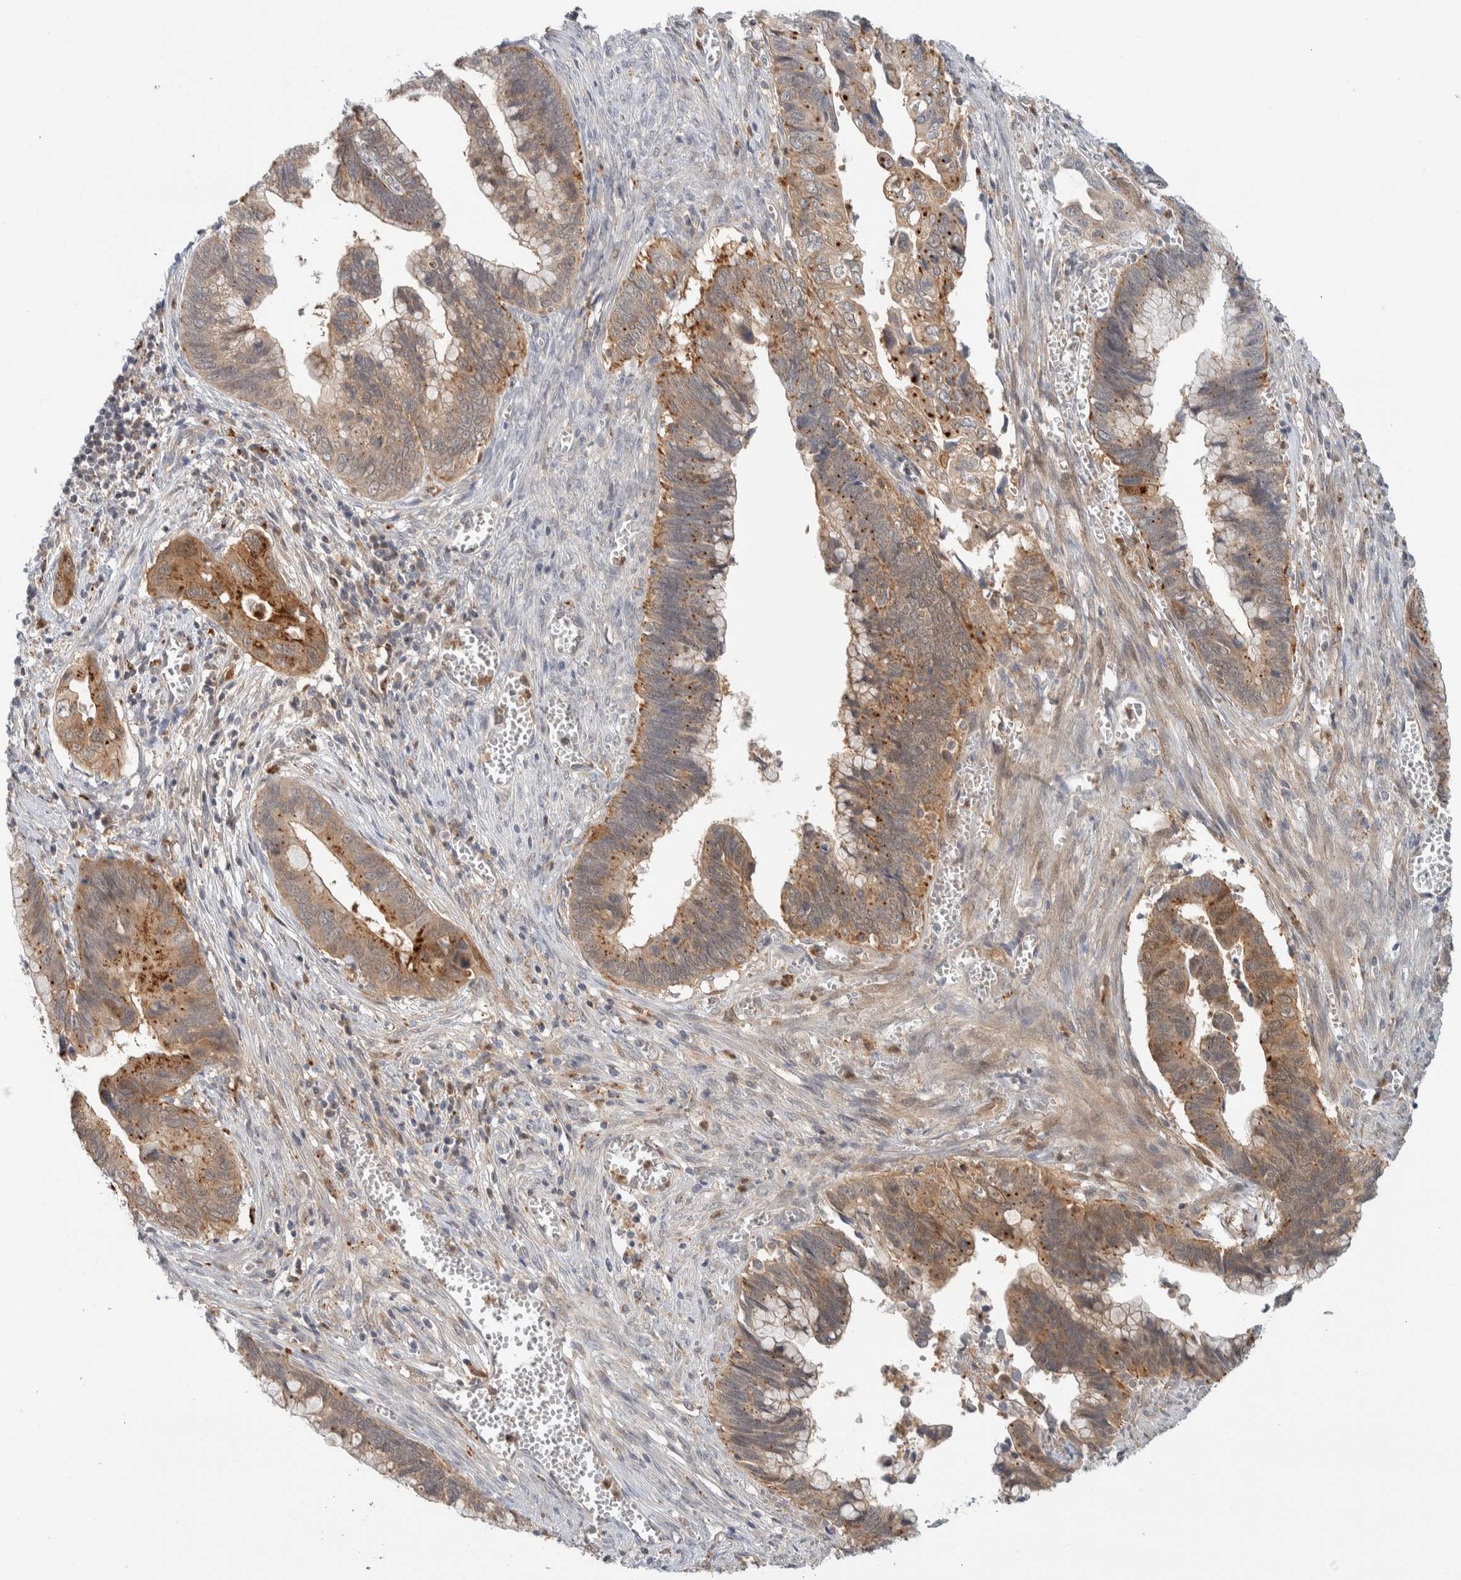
{"staining": {"intensity": "moderate", "quantity": ">75%", "location": "cytoplasmic/membranous"}, "tissue": "cervical cancer", "cell_type": "Tumor cells", "image_type": "cancer", "snomed": [{"axis": "morphology", "description": "Adenocarcinoma, NOS"}, {"axis": "topography", "description": "Cervix"}], "caption": "Immunohistochemical staining of human adenocarcinoma (cervical) reveals medium levels of moderate cytoplasmic/membranous staining in about >75% of tumor cells.", "gene": "GCLM", "patient": {"sex": "female", "age": 44}}